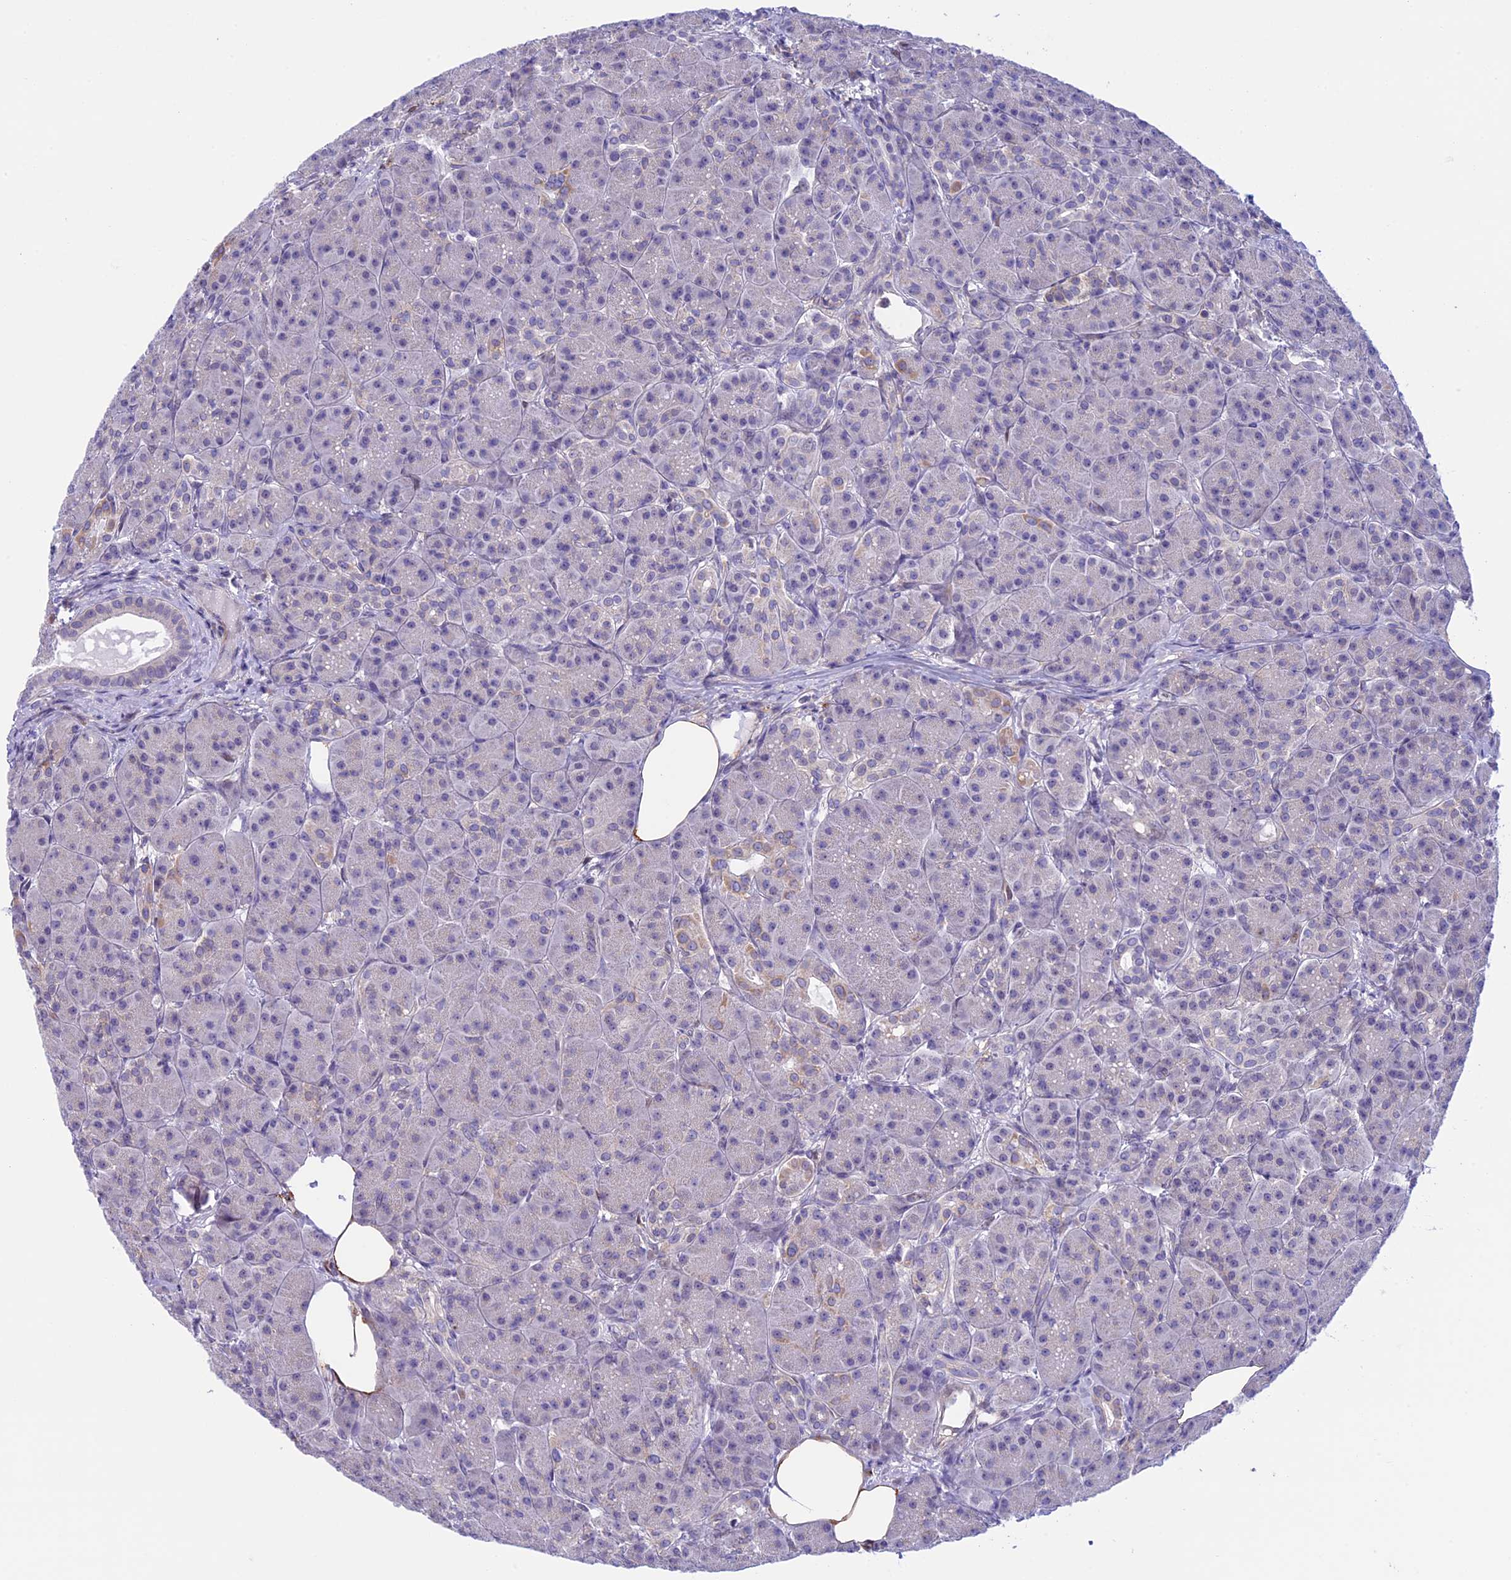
{"staining": {"intensity": "moderate", "quantity": "<25%", "location": "cytoplasmic/membranous"}, "tissue": "pancreas", "cell_type": "Exocrine glandular cells", "image_type": "normal", "snomed": [{"axis": "morphology", "description": "Normal tissue, NOS"}, {"axis": "topography", "description": "Pancreas"}], "caption": "This histopathology image shows immunohistochemistry (IHC) staining of unremarkable human pancreas, with low moderate cytoplasmic/membranous positivity in approximately <25% of exocrine glandular cells.", "gene": "IGSF6", "patient": {"sex": "male", "age": 63}}